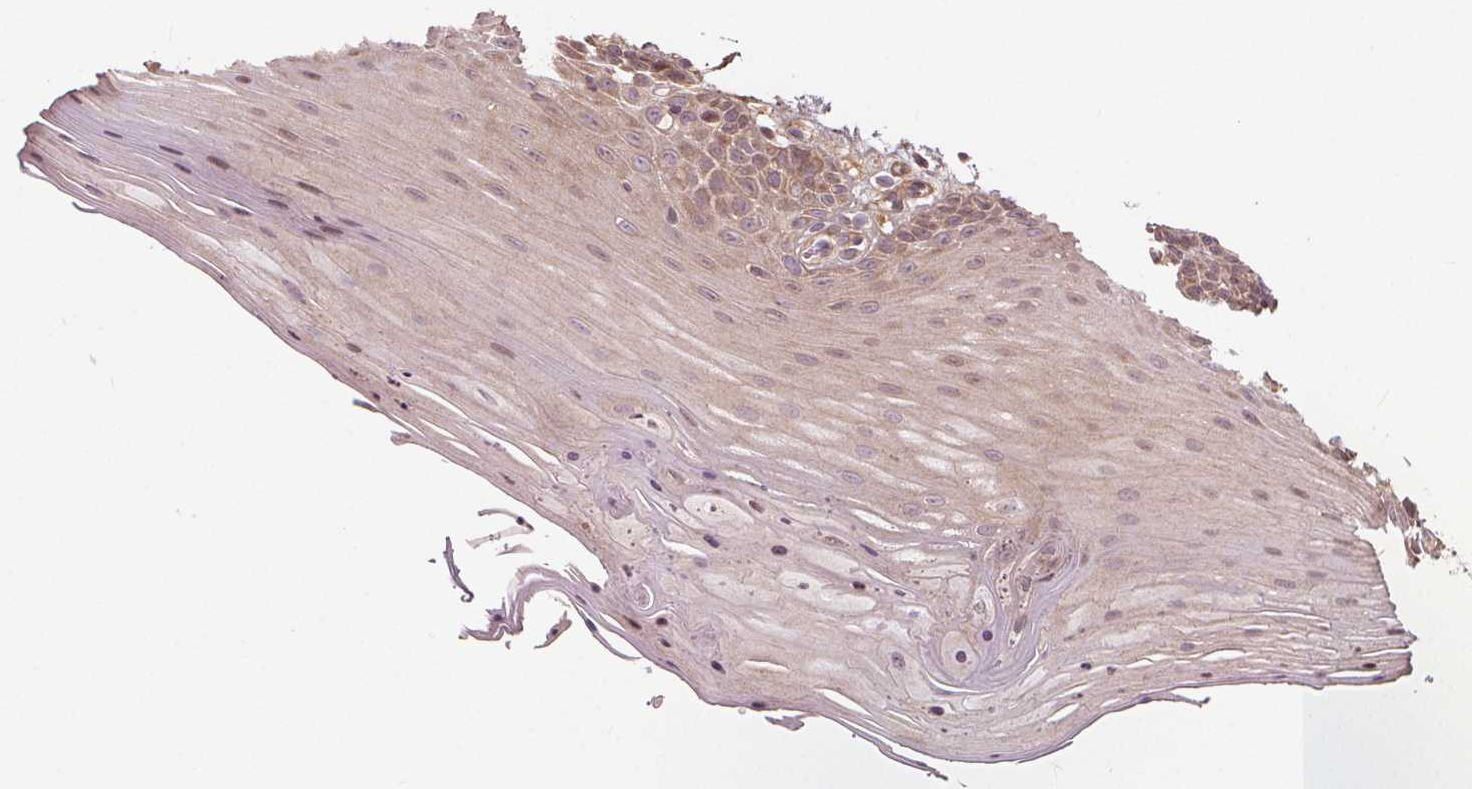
{"staining": {"intensity": "moderate", "quantity": "25%-75%", "location": "cytoplasmic/membranous,nuclear"}, "tissue": "oral mucosa", "cell_type": "Squamous epithelial cells", "image_type": "normal", "snomed": [{"axis": "morphology", "description": "Normal tissue, NOS"}, {"axis": "morphology", "description": "Squamous cell carcinoma, NOS"}, {"axis": "topography", "description": "Oral tissue"}, {"axis": "topography", "description": "Tounge, NOS"}, {"axis": "topography", "description": "Head-Neck"}], "caption": "The image shows staining of benign oral mucosa, revealing moderate cytoplasmic/membranous,nuclear protein expression (brown color) within squamous epithelial cells. The staining was performed using DAB to visualize the protein expression in brown, while the nuclei were stained in blue with hematoxylin (Magnification: 20x).", "gene": "AKT1S1", "patient": {"sex": "male", "age": 62}}